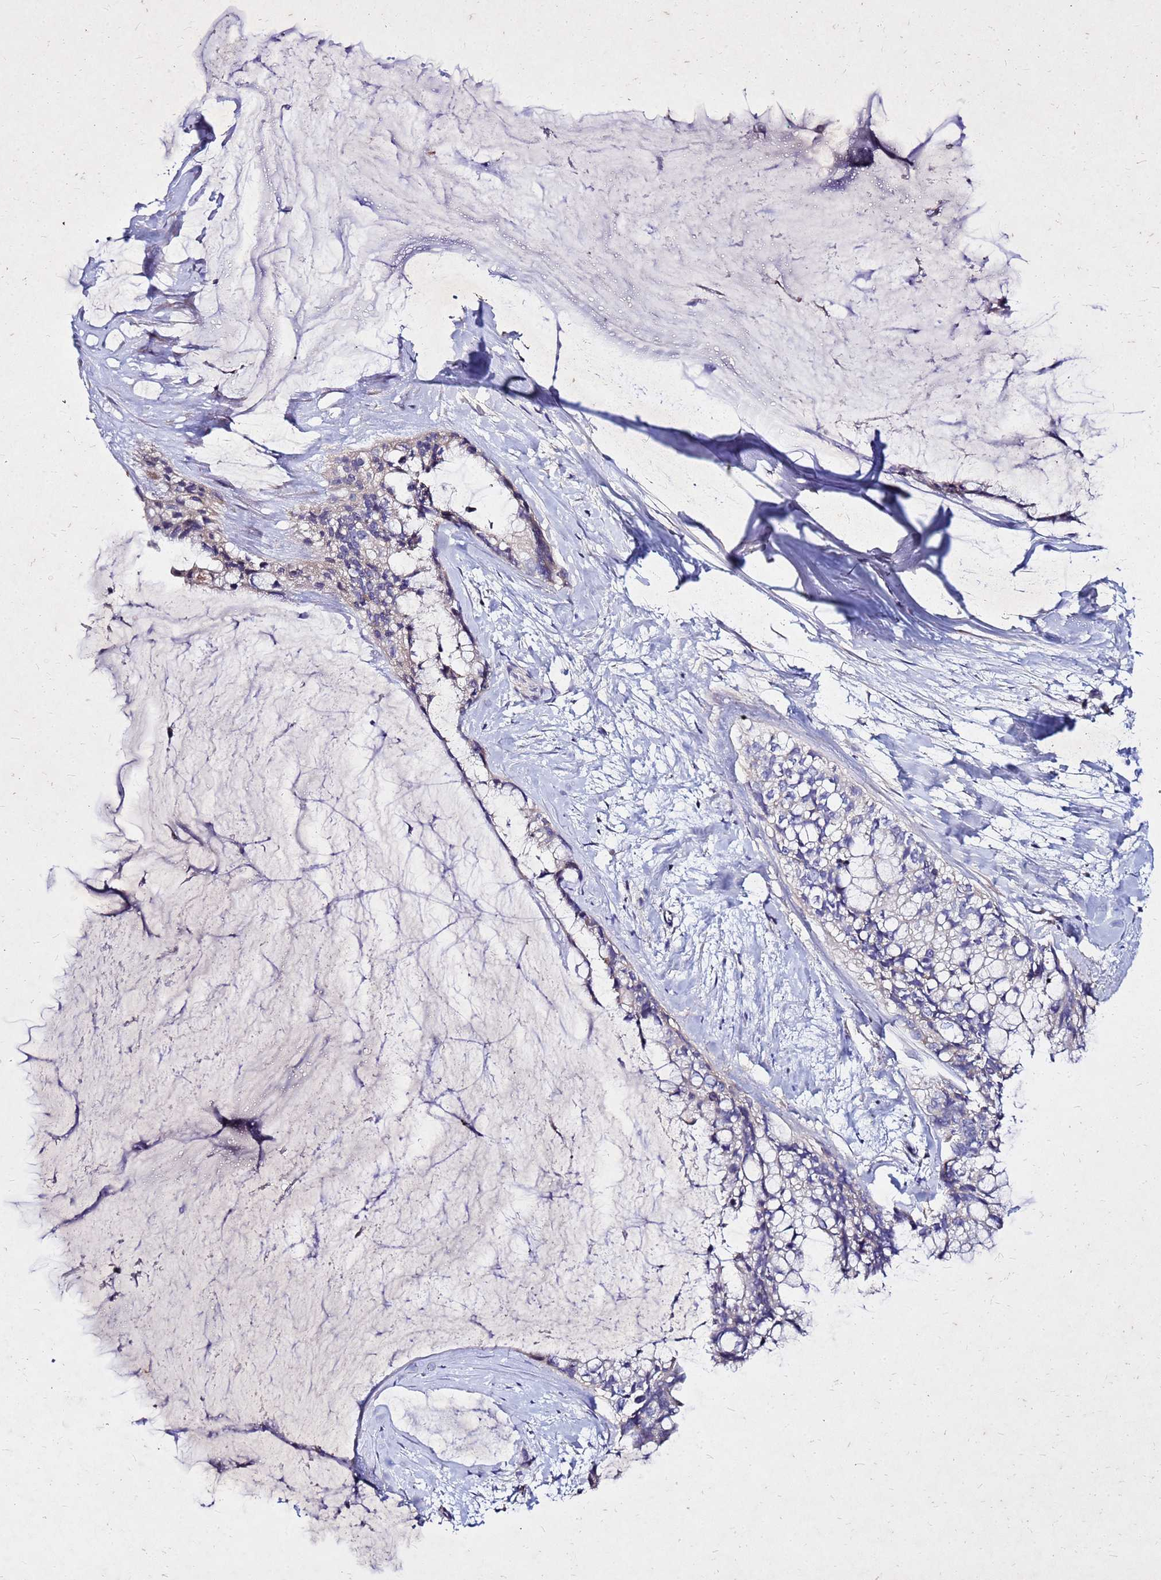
{"staining": {"intensity": "weak", "quantity": "<25%", "location": "cytoplasmic/membranous"}, "tissue": "ovarian cancer", "cell_type": "Tumor cells", "image_type": "cancer", "snomed": [{"axis": "morphology", "description": "Cystadenocarcinoma, mucinous, NOS"}, {"axis": "topography", "description": "Ovary"}], "caption": "Tumor cells show no significant protein positivity in ovarian mucinous cystadenocarcinoma.", "gene": "COX14", "patient": {"sex": "female", "age": 39}}